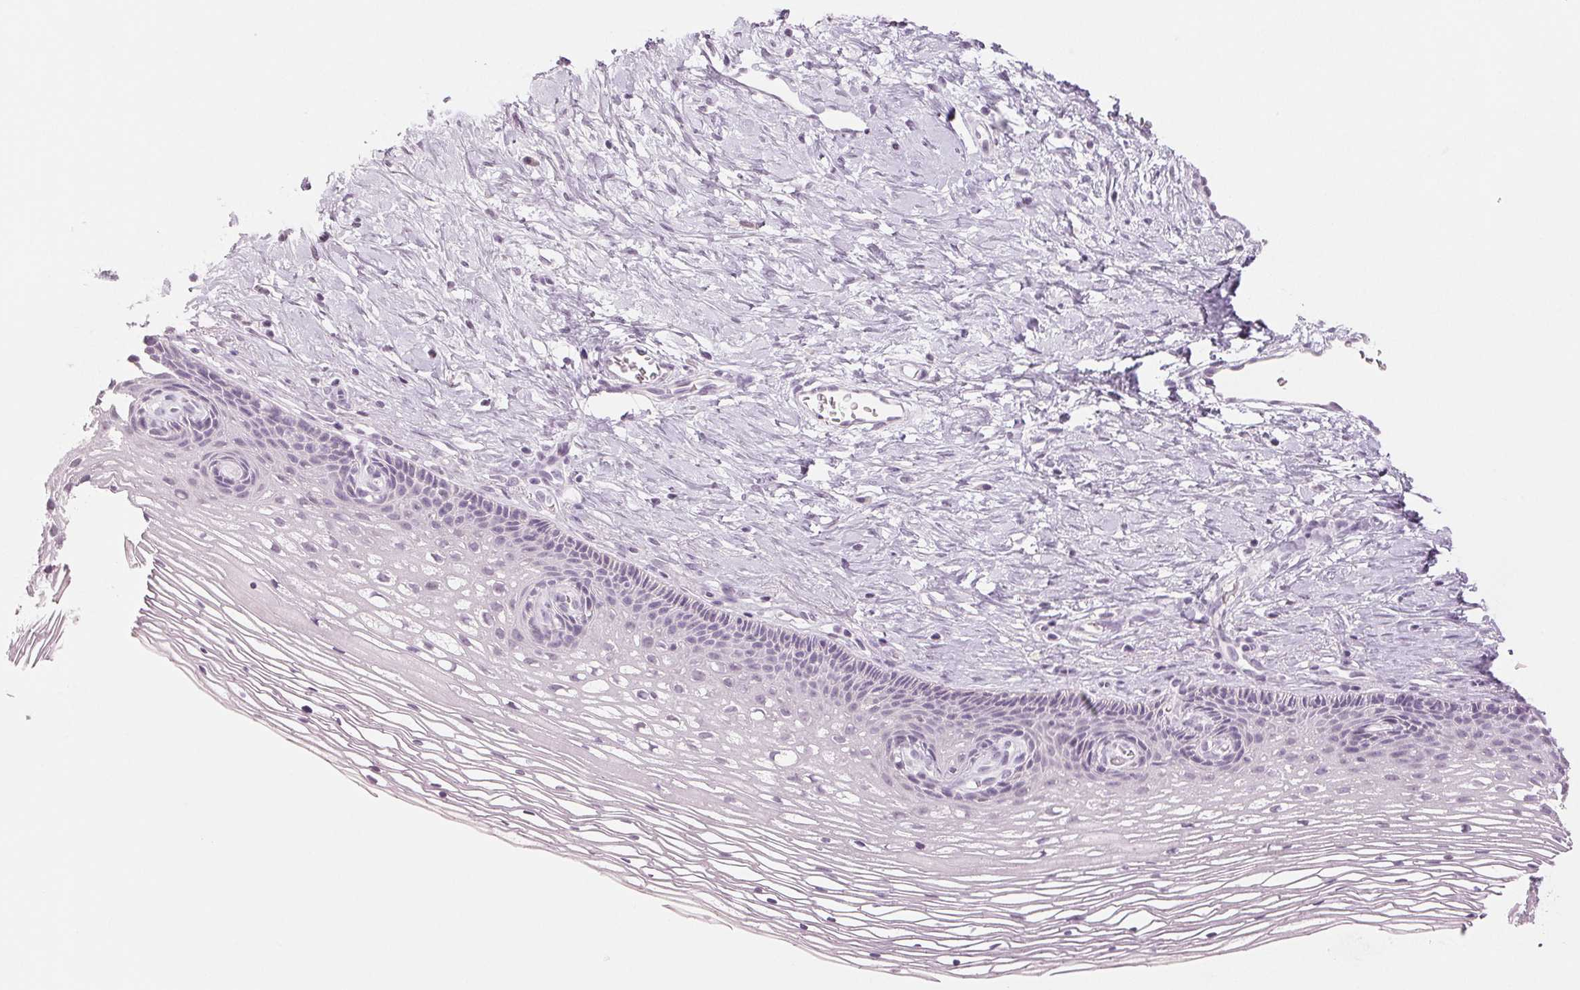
{"staining": {"intensity": "negative", "quantity": "none", "location": "none"}, "tissue": "cervix", "cell_type": "Glandular cells", "image_type": "normal", "snomed": [{"axis": "morphology", "description": "Normal tissue, NOS"}, {"axis": "topography", "description": "Cervix"}], "caption": "Immunohistochemical staining of benign human cervix demonstrates no significant expression in glandular cells.", "gene": "EHHADH", "patient": {"sex": "female", "age": 34}}